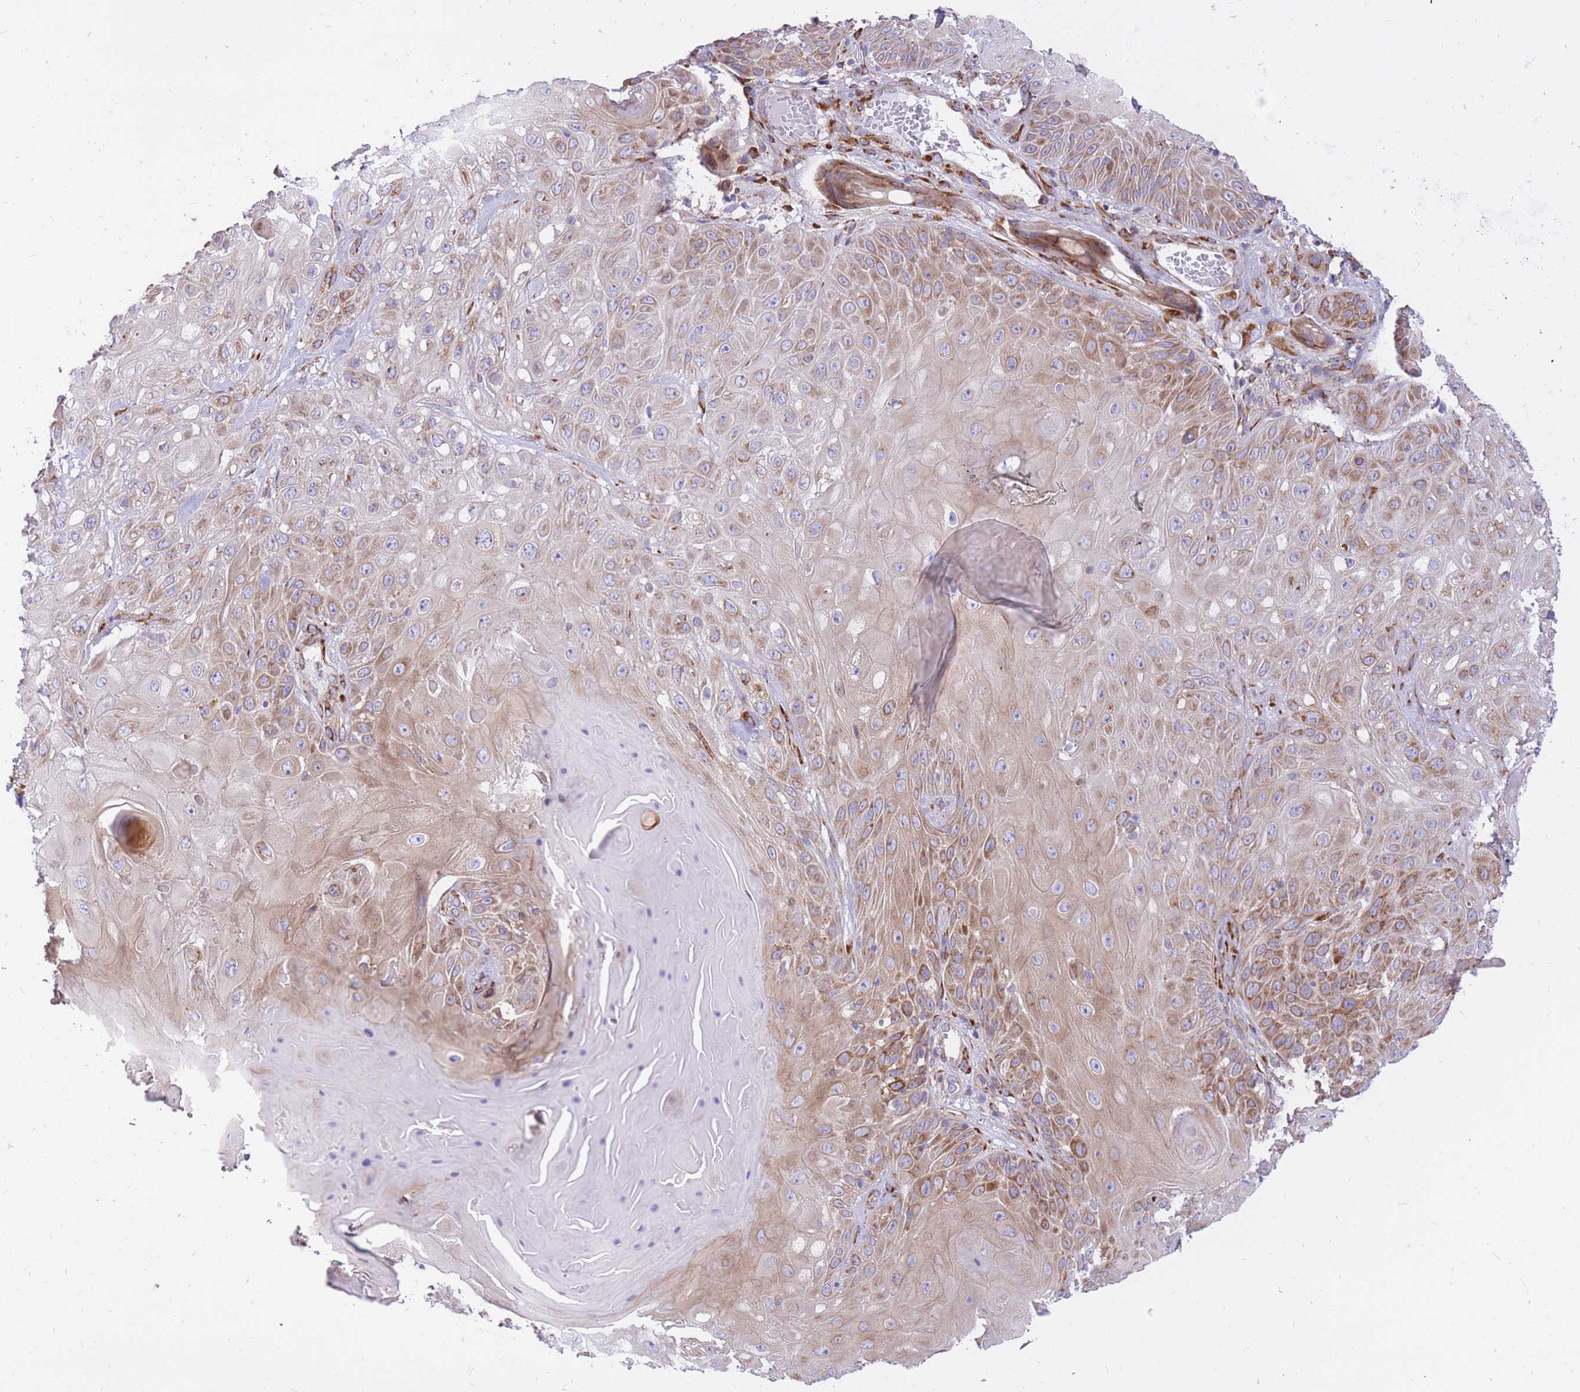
{"staining": {"intensity": "moderate", "quantity": "25%-75%", "location": "cytoplasmic/membranous"}, "tissue": "skin cancer", "cell_type": "Tumor cells", "image_type": "cancer", "snomed": [{"axis": "morphology", "description": "Normal tissue, NOS"}, {"axis": "morphology", "description": "Squamous cell carcinoma, NOS"}, {"axis": "topography", "description": "Skin"}, {"axis": "topography", "description": "Cartilage tissue"}], "caption": "Immunohistochemistry (IHC) (DAB (3,3'-diaminobenzidine)) staining of skin squamous cell carcinoma displays moderate cytoplasmic/membranous protein staining in approximately 25%-75% of tumor cells.", "gene": "GBP7", "patient": {"sex": "female", "age": 79}}